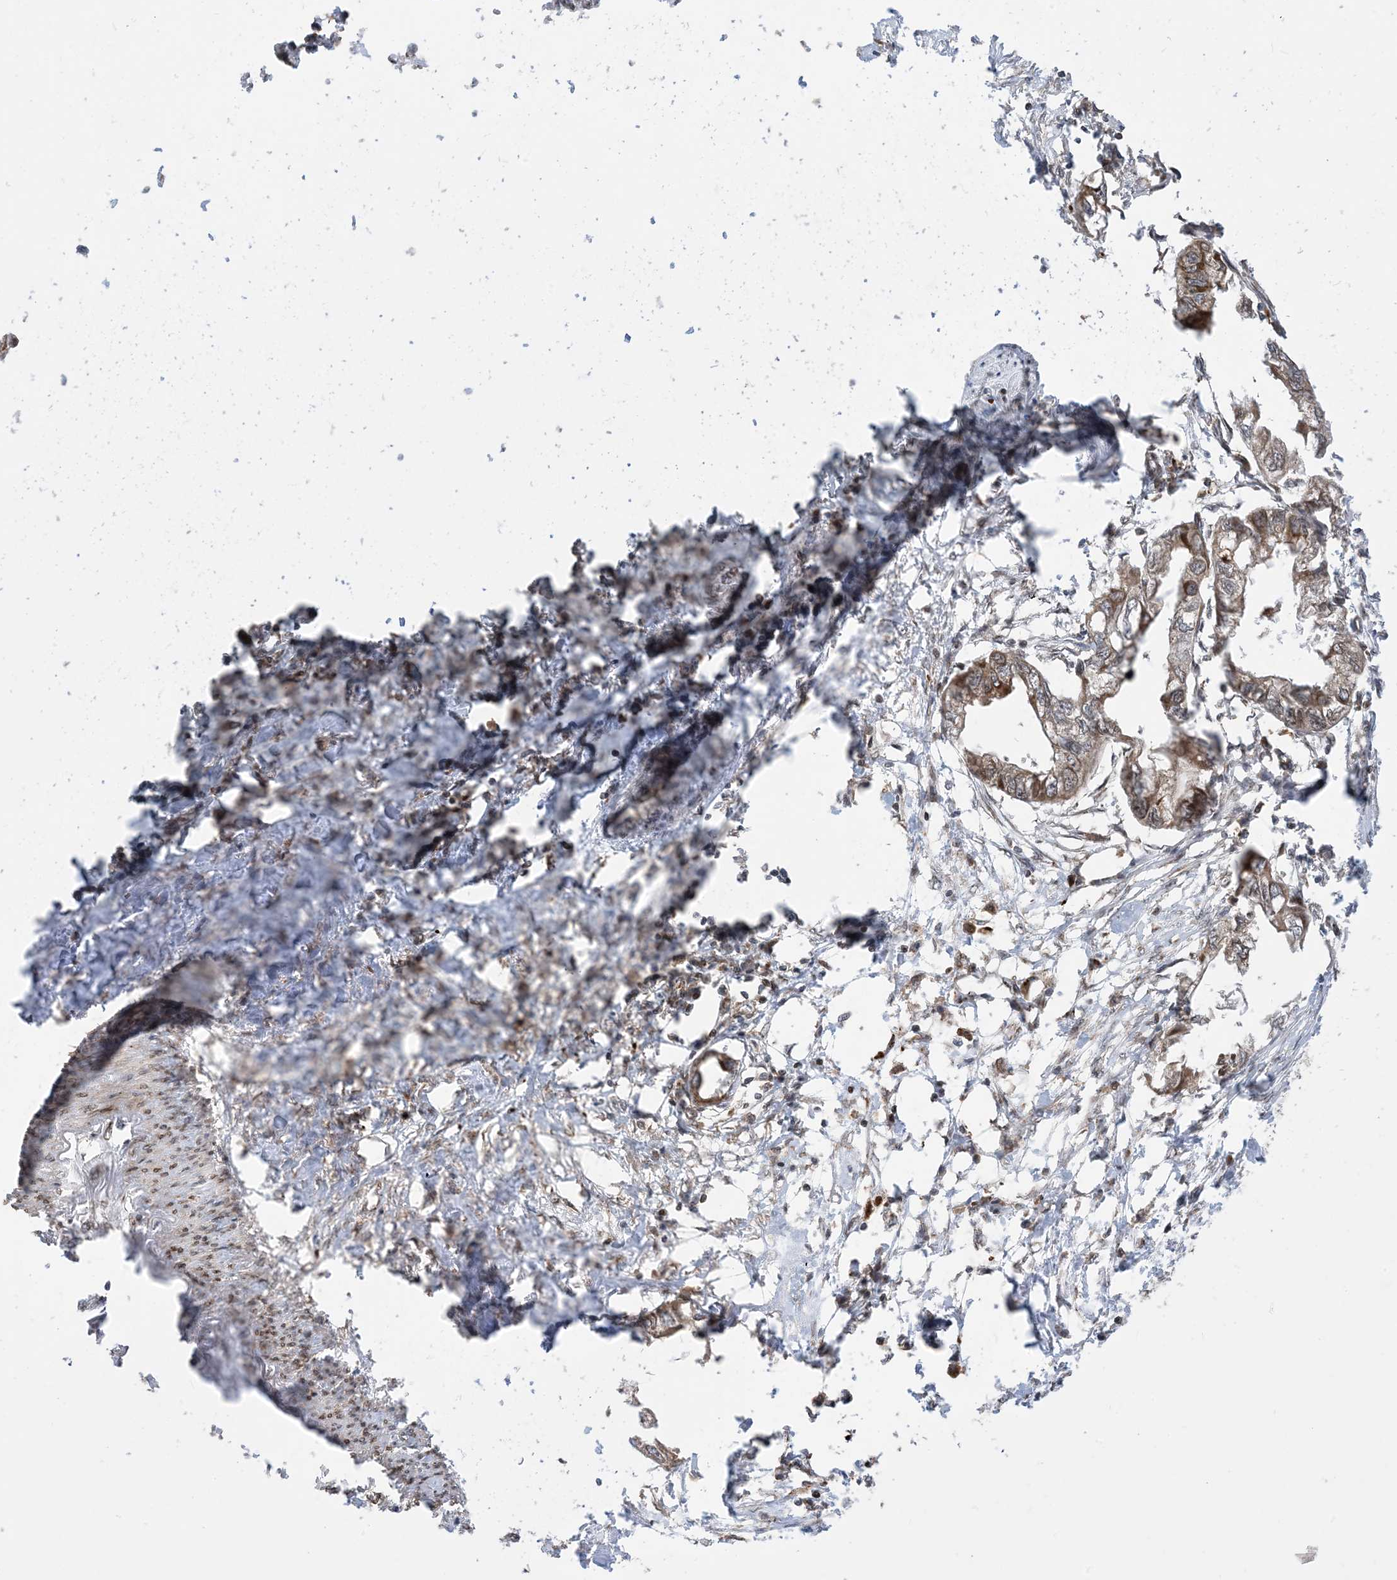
{"staining": {"intensity": "moderate", "quantity": ">75%", "location": "cytoplasmic/membranous"}, "tissue": "endometrial cancer", "cell_type": "Tumor cells", "image_type": "cancer", "snomed": [{"axis": "morphology", "description": "Adenocarcinoma, NOS"}, {"axis": "morphology", "description": "Adenocarcinoma, metastatic, NOS"}, {"axis": "topography", "description": "Adipose tissue"}, {"axis": "topography", "description": "Endometrium"}], "caption": "Immunohistochemical staining of human endometrial adenocarcinoma exhibits medium levels of moderate cytoplasmic/membranous expression in approximately >75% of tumor cells.", "gene": "CASP4", "patient": {"sex": "female", "age": 67}}